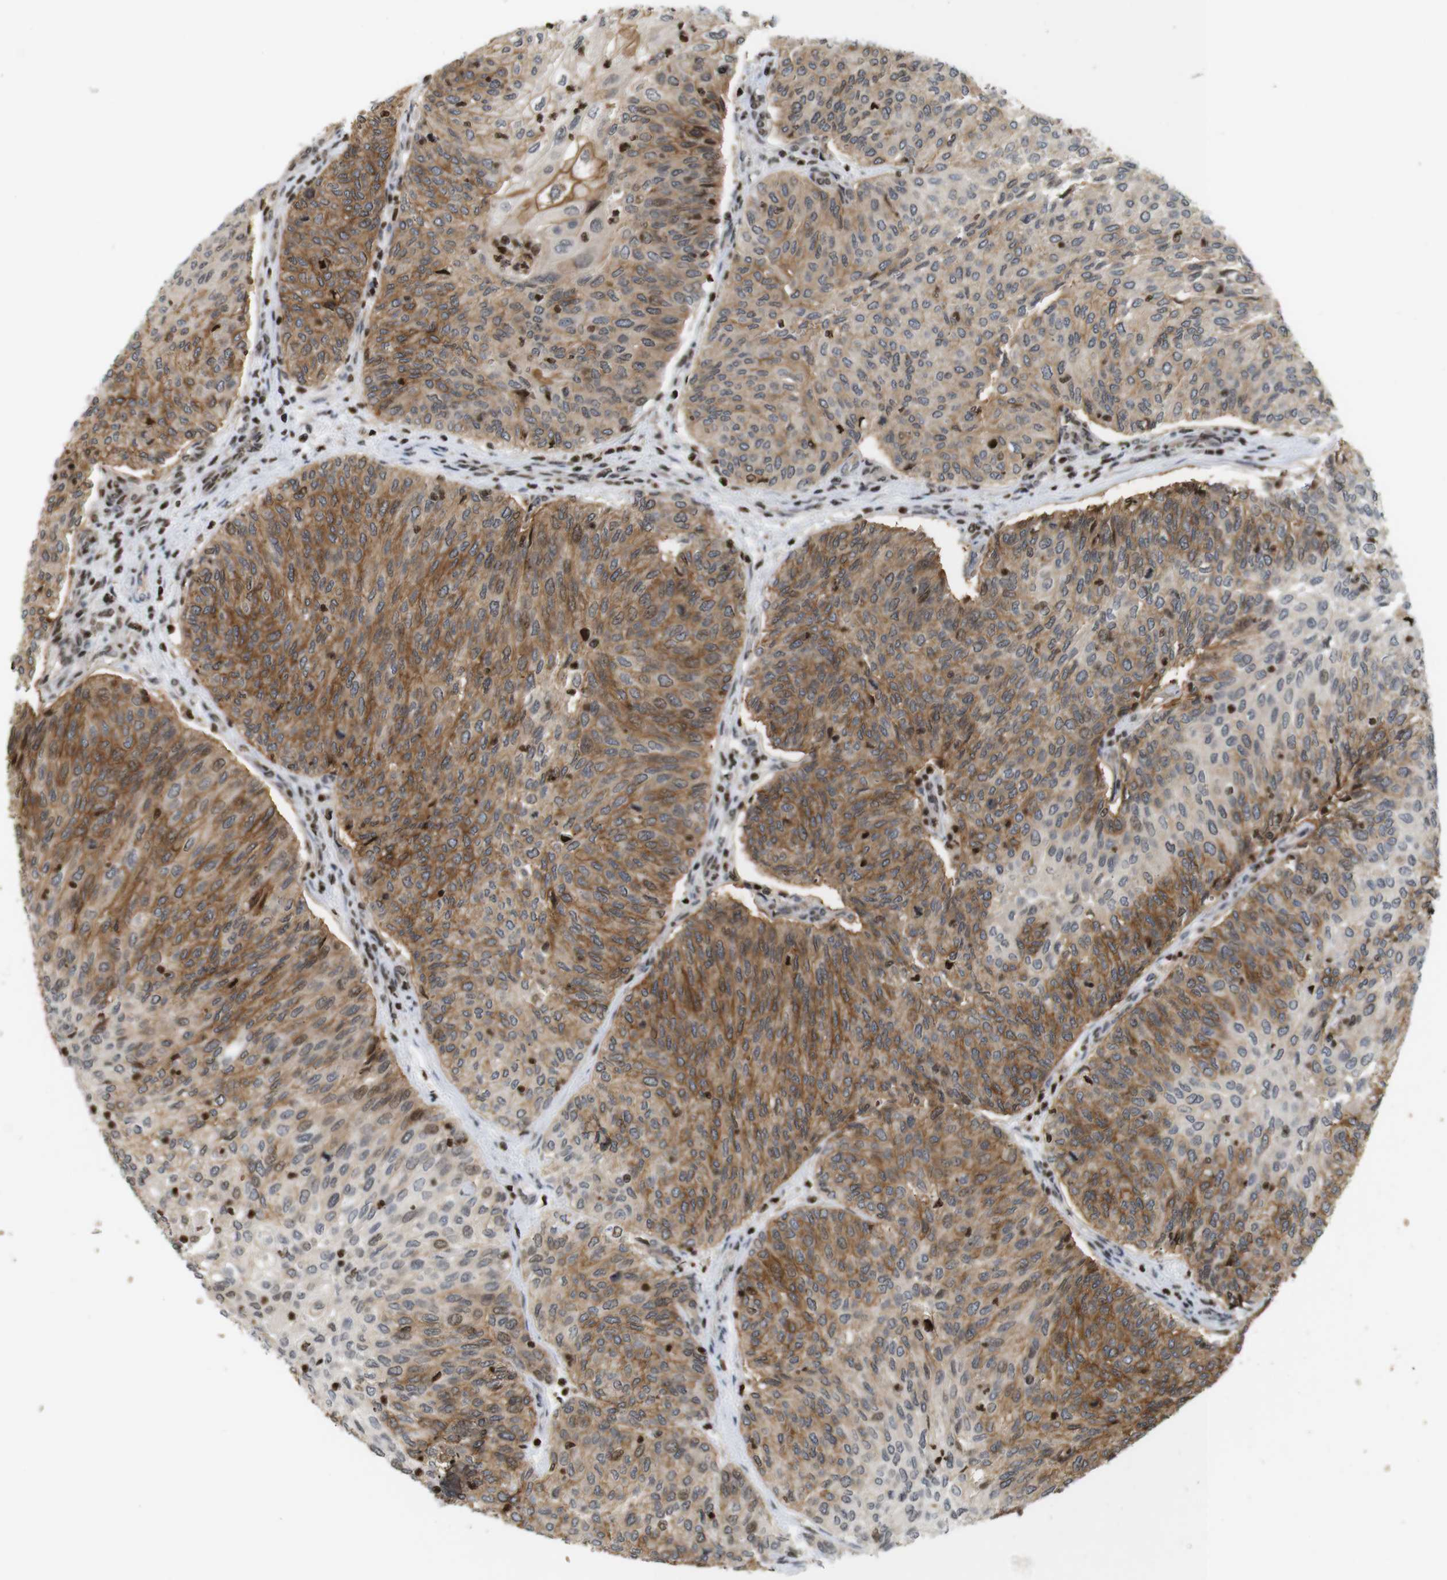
{"staining": {"intensity": "moderate", "quantity": "25%-75%", "location": "cytoplasmic/membranous"}, "tissue": "urothelial cancer", "cell_type": "Tumor cells", "image_type": "cancer", "snomed": [{"axis": "morphology", "description": "Urothelial carcinoma, Low grade"}, {"axis": "topography", "description": "Urinary bladder"}], "caption": "This is a photomicrograph of immunohistochemistry staining of urothelial cancer, which shows moderate expression in the cytoplasmic/membranous of tumor cells.", "gene": "MBD1", "patient": {"sex": "female", "age": 79}}